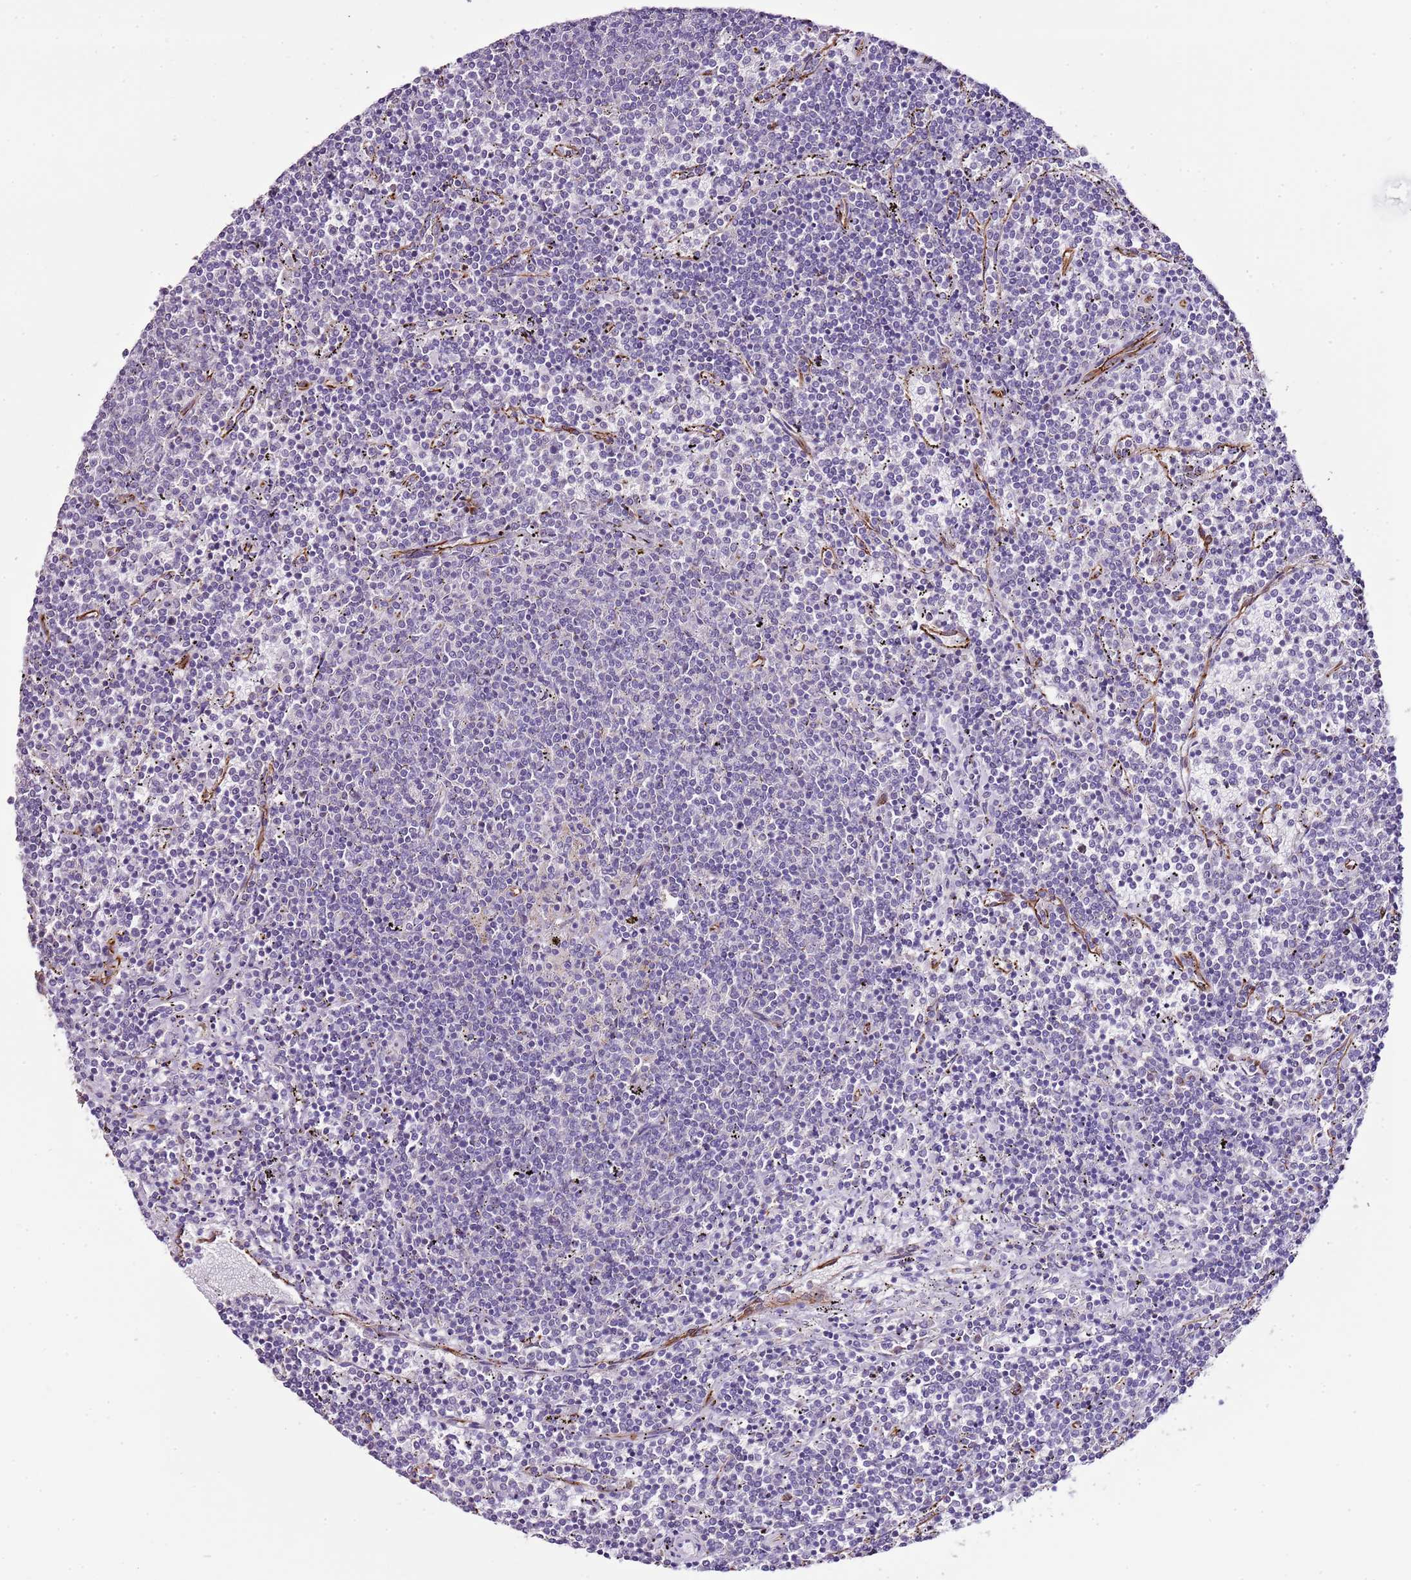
{"staining": {"intensity": "negative", "quantity": "none", "location": "none"}, "tissue": "lymphoma", "cell_type": "Tumor cells", "image_type": "cancer", "snomed": [{"axis": "morphology", "description": "Malignant lymphoma, non-Hodgkin's type, Low grade"}, {"axis": "topography", "description": "Spleen"}], "caption": "Lymphoma was stained to show a protein in brown. There is no significant expression in tumor cells.", "gene": "ZNF786", "patient": {"sex": "female", "age": 50}}